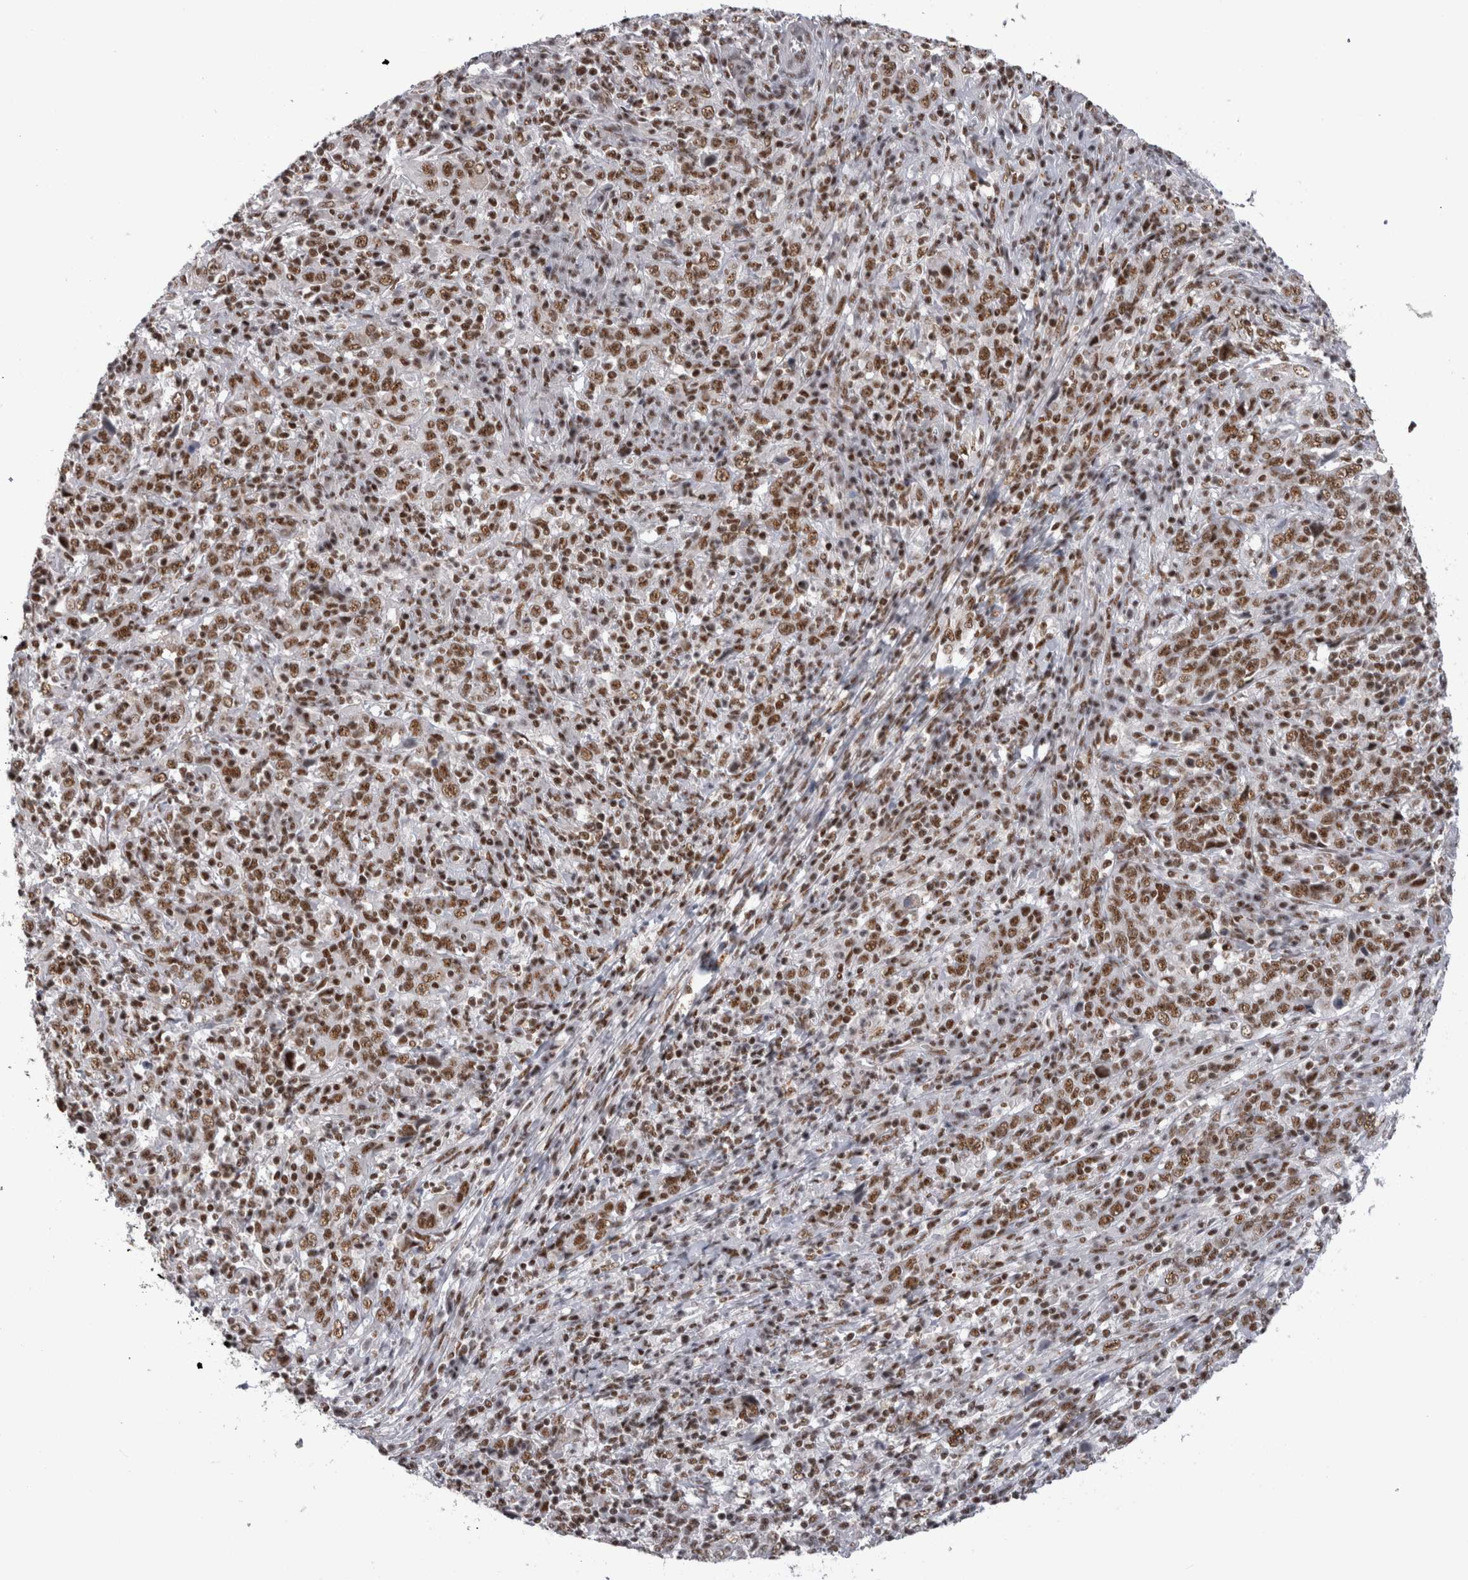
{"staining": {"intensity": "moderate", "quantity": ">75%", "location": "nuclear"}, "tissue": "cervical cancer", "cell_type": "Tumor cells", "image_type": "cancer", "snomed": [{"axis": "morphology", "description": "Squamous cell carcinoma, NOS"}, {"axis": "topography", "description": "Cervix"}], "caption": "A medium amount of moderate nuclear staining is seen in about >75% of tumor cells in cervical cancer (squamous cell carcinoma) tissue.", "gene": "CDK11A", "patient": {"sex": "female", "age": 46}}